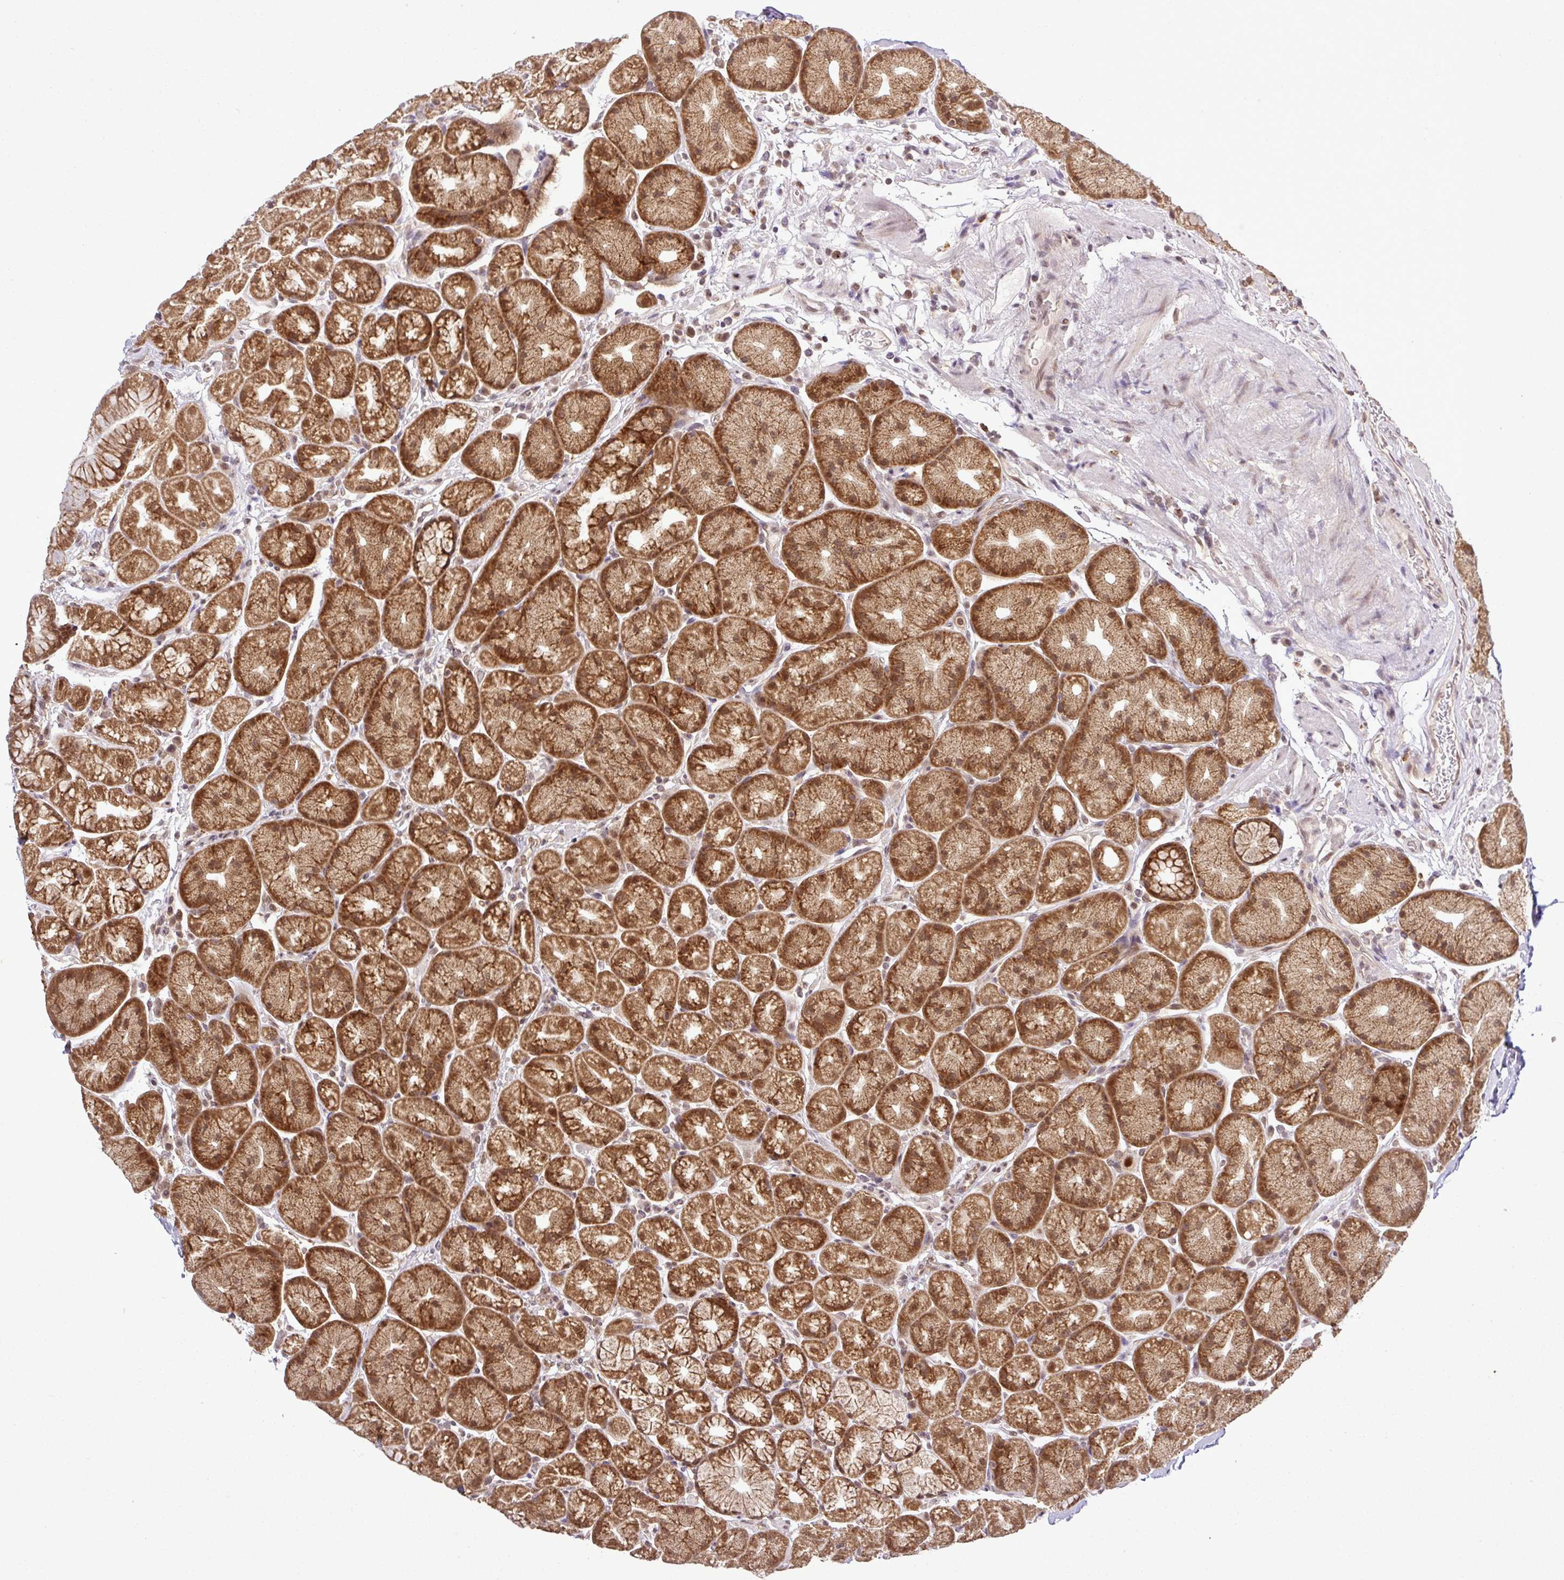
{"staining": {"intensity": "strong", "quantity": ">75%", "location": "cytoplasmic/membranous,nuclear"}, "tissue": "stomach", "cell_type": "Glandular cells", "image_type": "normal", "snomed": [{"axis": "morphology", "description": "Normal tissue, NOS"}, {"axis": "topography", "description": "Stomach, lower"}], "caption": "Protein staining of unremarkable stomach shows strong cytoplasmic/membranous,nuclear positivity in approximately >75% of glandular cells. (Brightfield microscopy of DAB IHC at high magnification).", "gene": "SMCO4", "patient": {"sex": "male", "age": 67}}